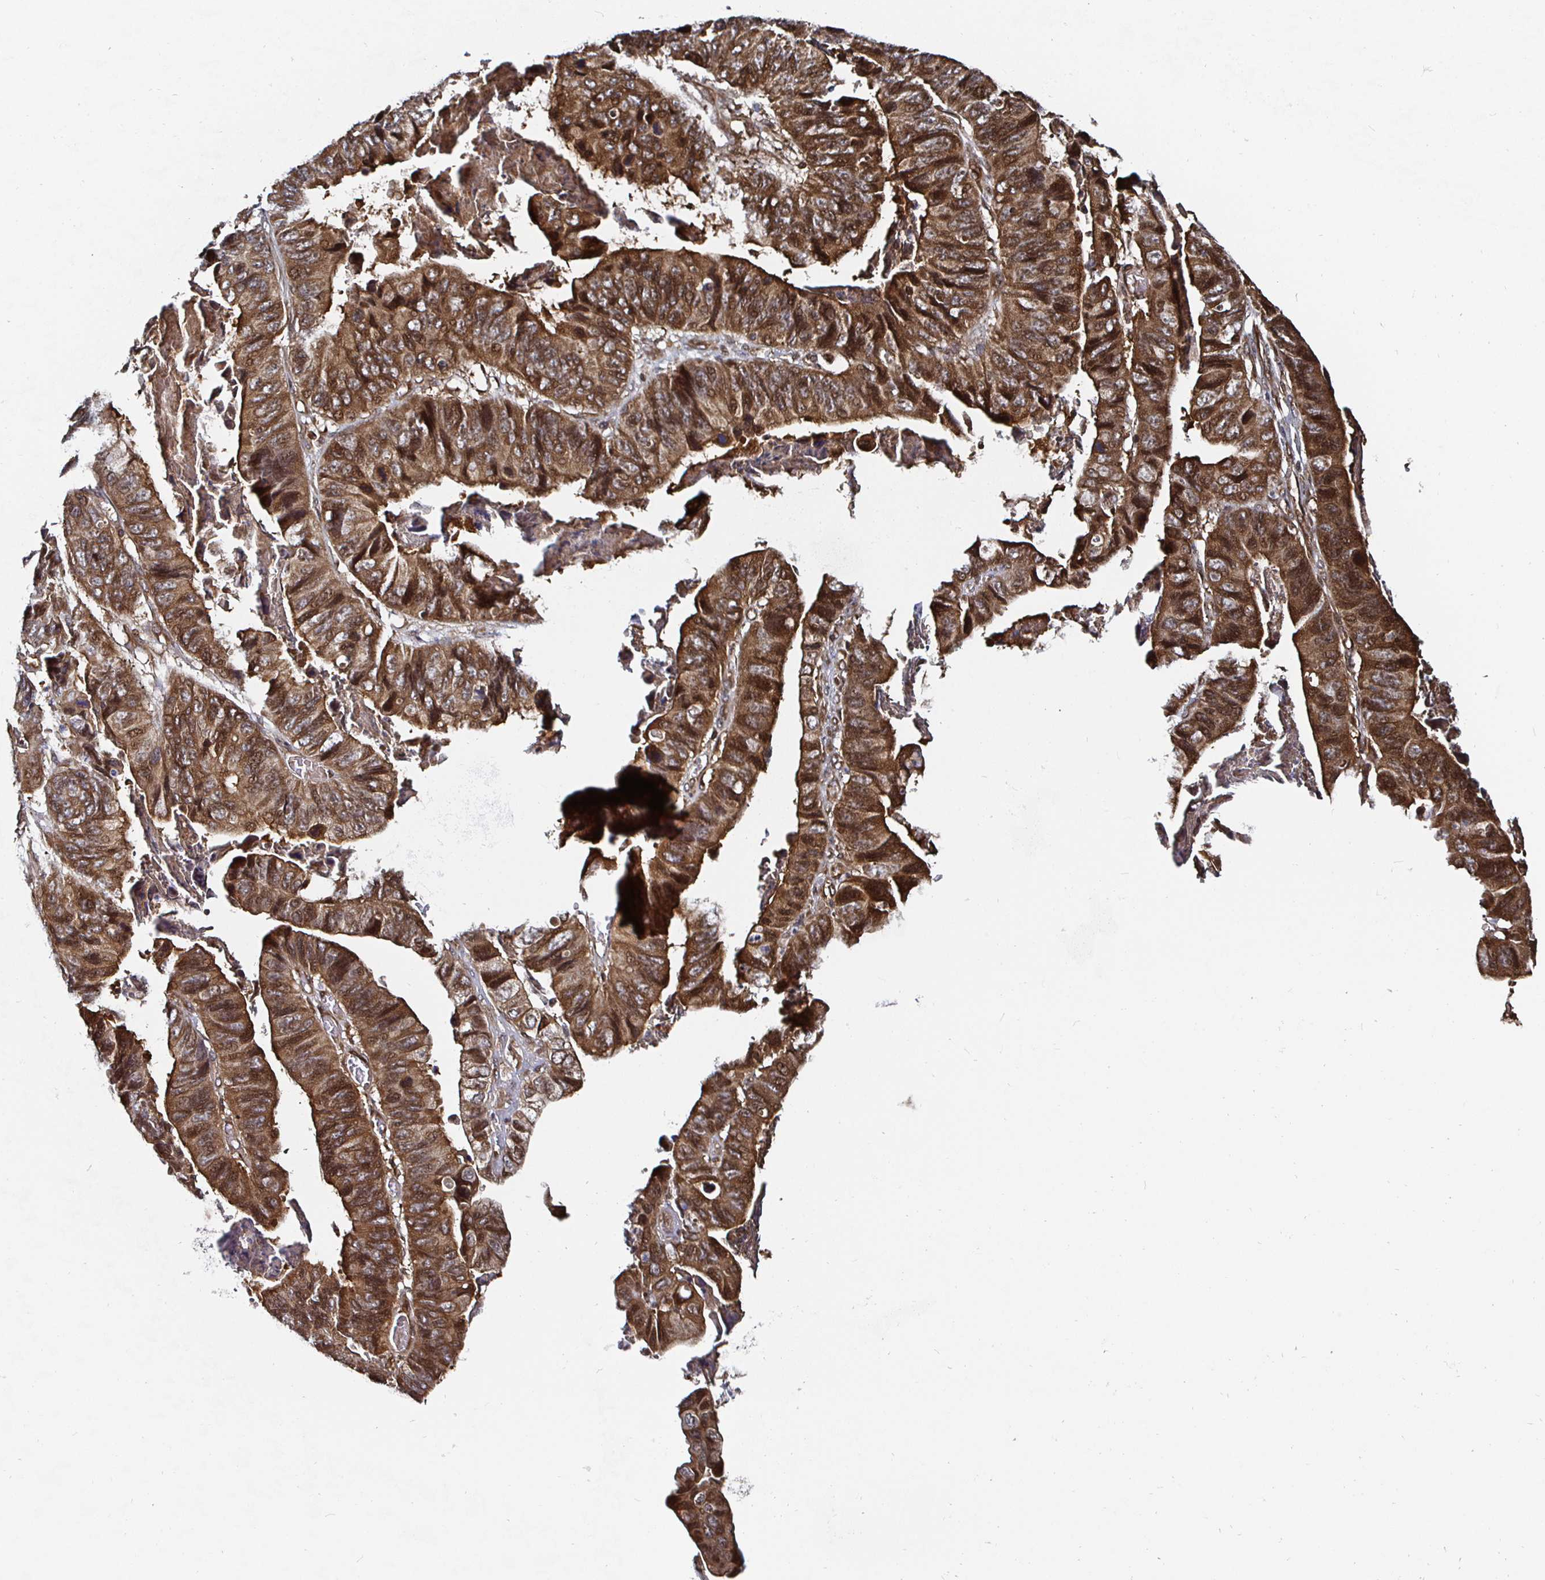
{"staining": {"intensity": "moderate", "quantity": ">75%", "location": "cytoplasmic/membranous"}, "tissue": "stomach cancer", "cell_type": "Tumor cells", "image_type": "cancer", "snomed": [{"axis": "morphology", "description": "Adenocarcinoma, NOS"}, {"axis": "topography", "description": "Stomach, lower"}], "caption": "Stomach adenocarcinoma was stained to show a protein in brown. There is medium levels of moderate cytoplasmic/membranous expression in about >75% of tumor cells.", "gene": "TBKBP1", "patient": {"sex": "male", "age": 77}}